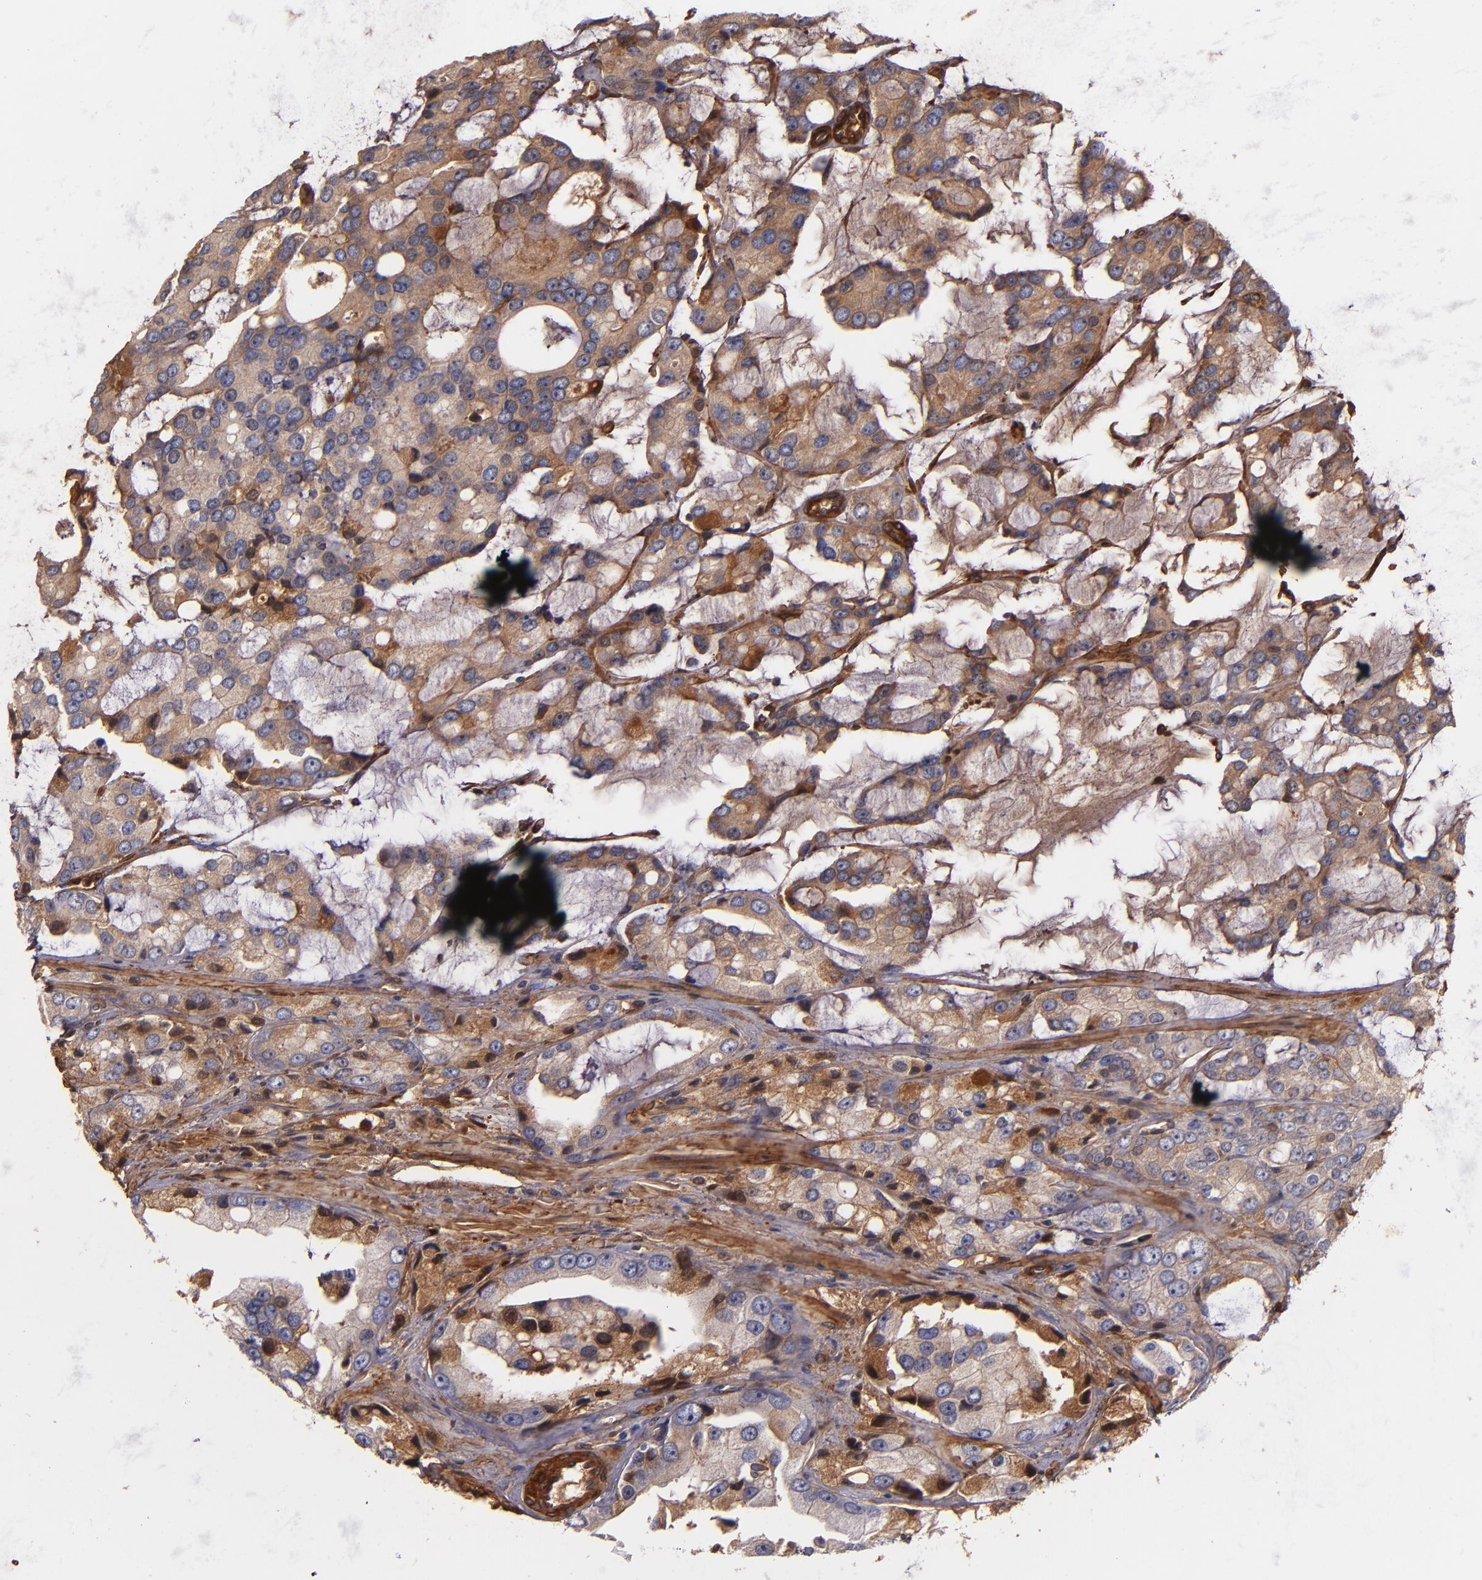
{"staining": {"intensity": "moderate", "quantity": ">75%", "location": "cytoplasmic/membranous"}, "tissue": "prostate cancer", "cell_type": "Tumor cells", "image_type": "cancer", "snomed": [{"axis": "morphology", "description": "Adenocarcinoma, High grade"}, {"axis": "topography", "description": "Prostate"}], "caption": "A brown stain shows moderate cytoplasmic/membranous staining of a protein in human prostate cancer (high-grade adenocarcinoma) tumor cells.", "gene": "VCL", "patient": {"sex": "male", "age": 67}}